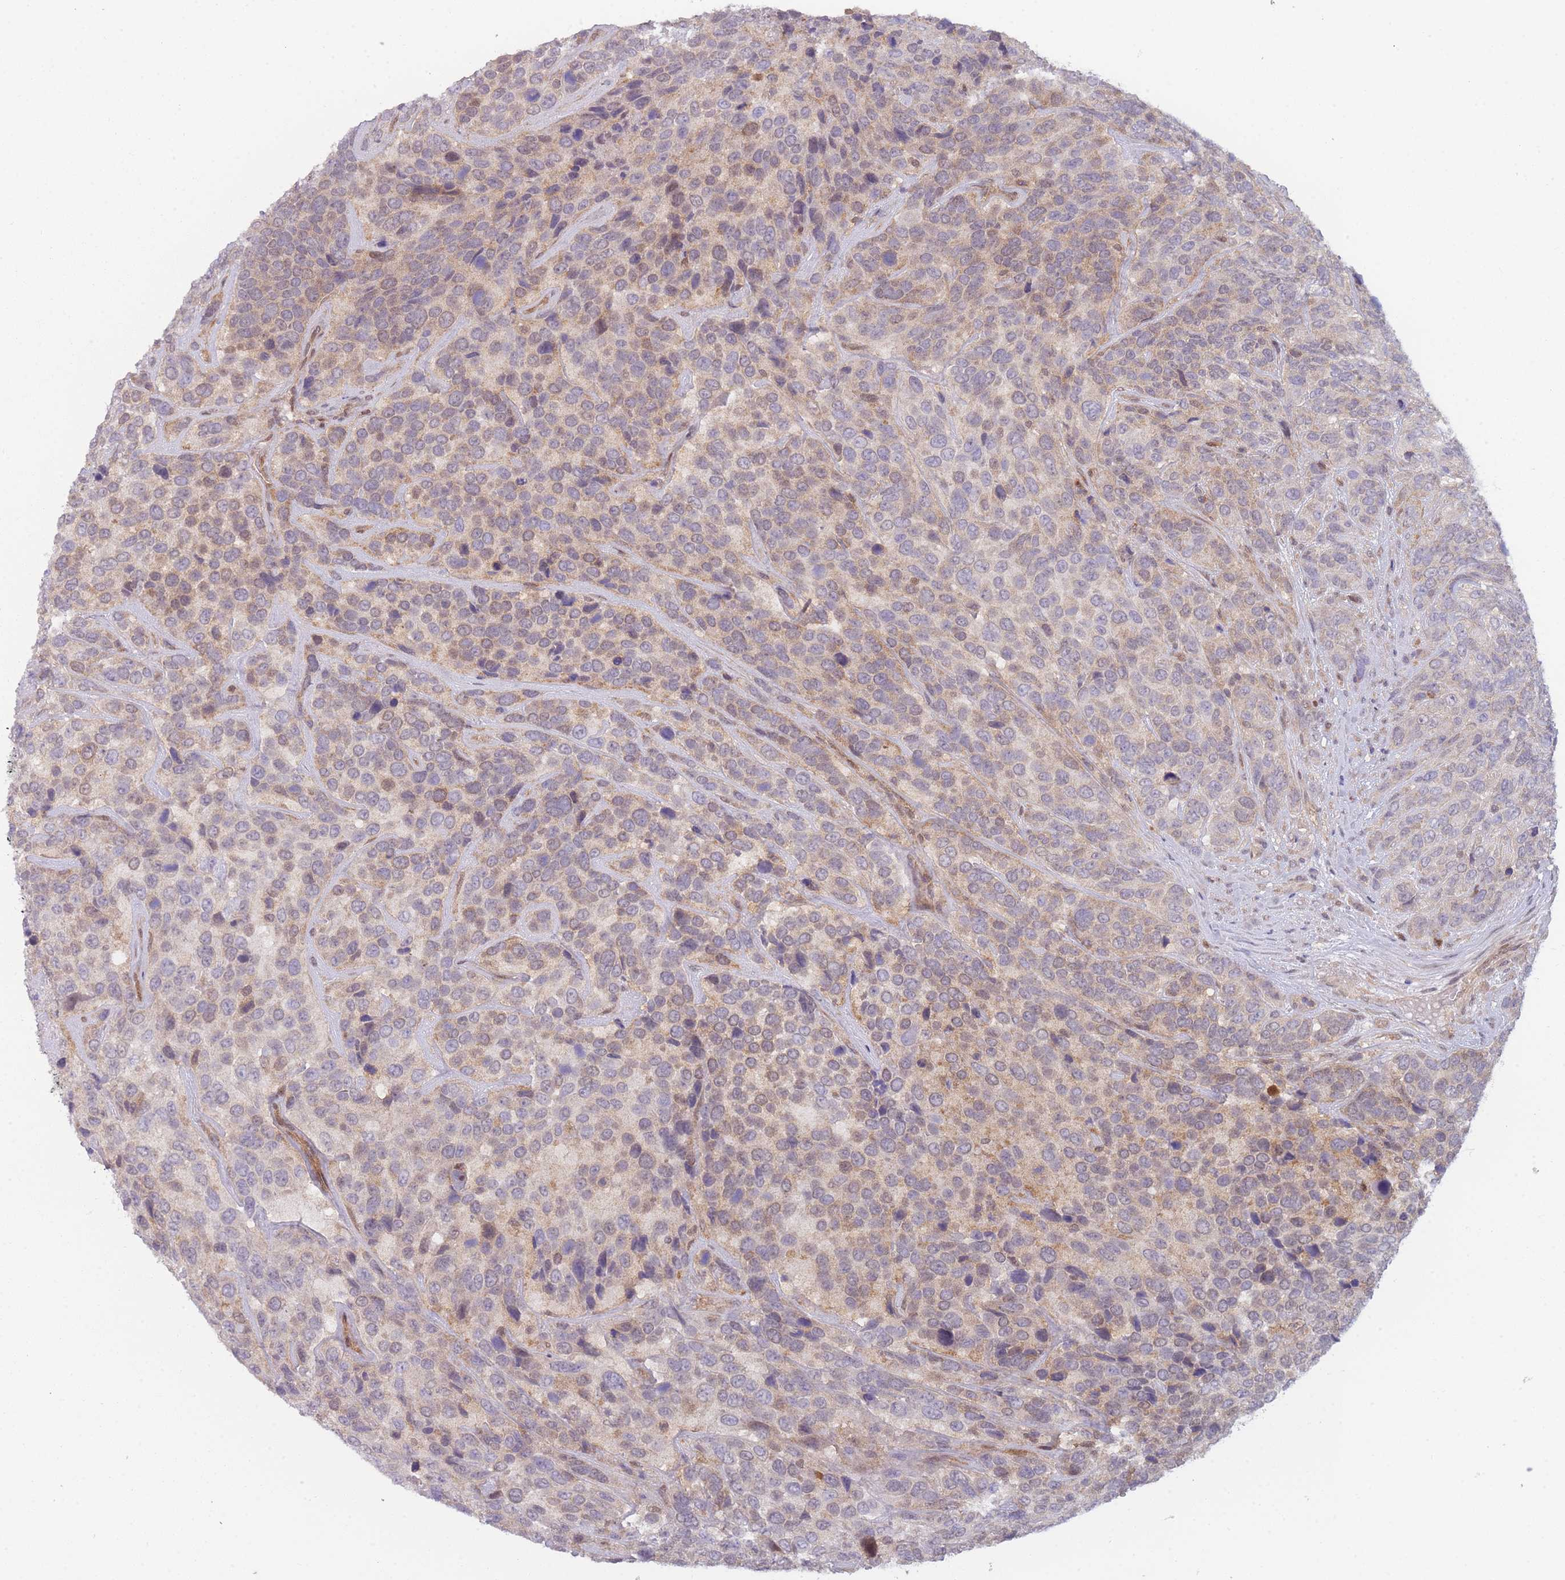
{"staining": {"intensity": "moderate", "quantity": "25%-75%", "location": "cytoplasmic/membranous,nuclear"}, "tissue": "urothelial cancer", "cell_type": "Tumor cells", "image_type": "cancer", "snomed": [{"axis": "morphology", "description": "Urothelial carcinoma, High grade"}, {"axis": "topography", "description": "Urinary bladder"}], "caption": "DAB immunohistochemical staining of human urothelial carcinoma (high-grade) shows moderate cytoplasmic/membranous and nuclear protein expression in about 25%-75% of tumor cells.", "gene": "MRI1", "patient": {"sex": "female", "age": 70}}